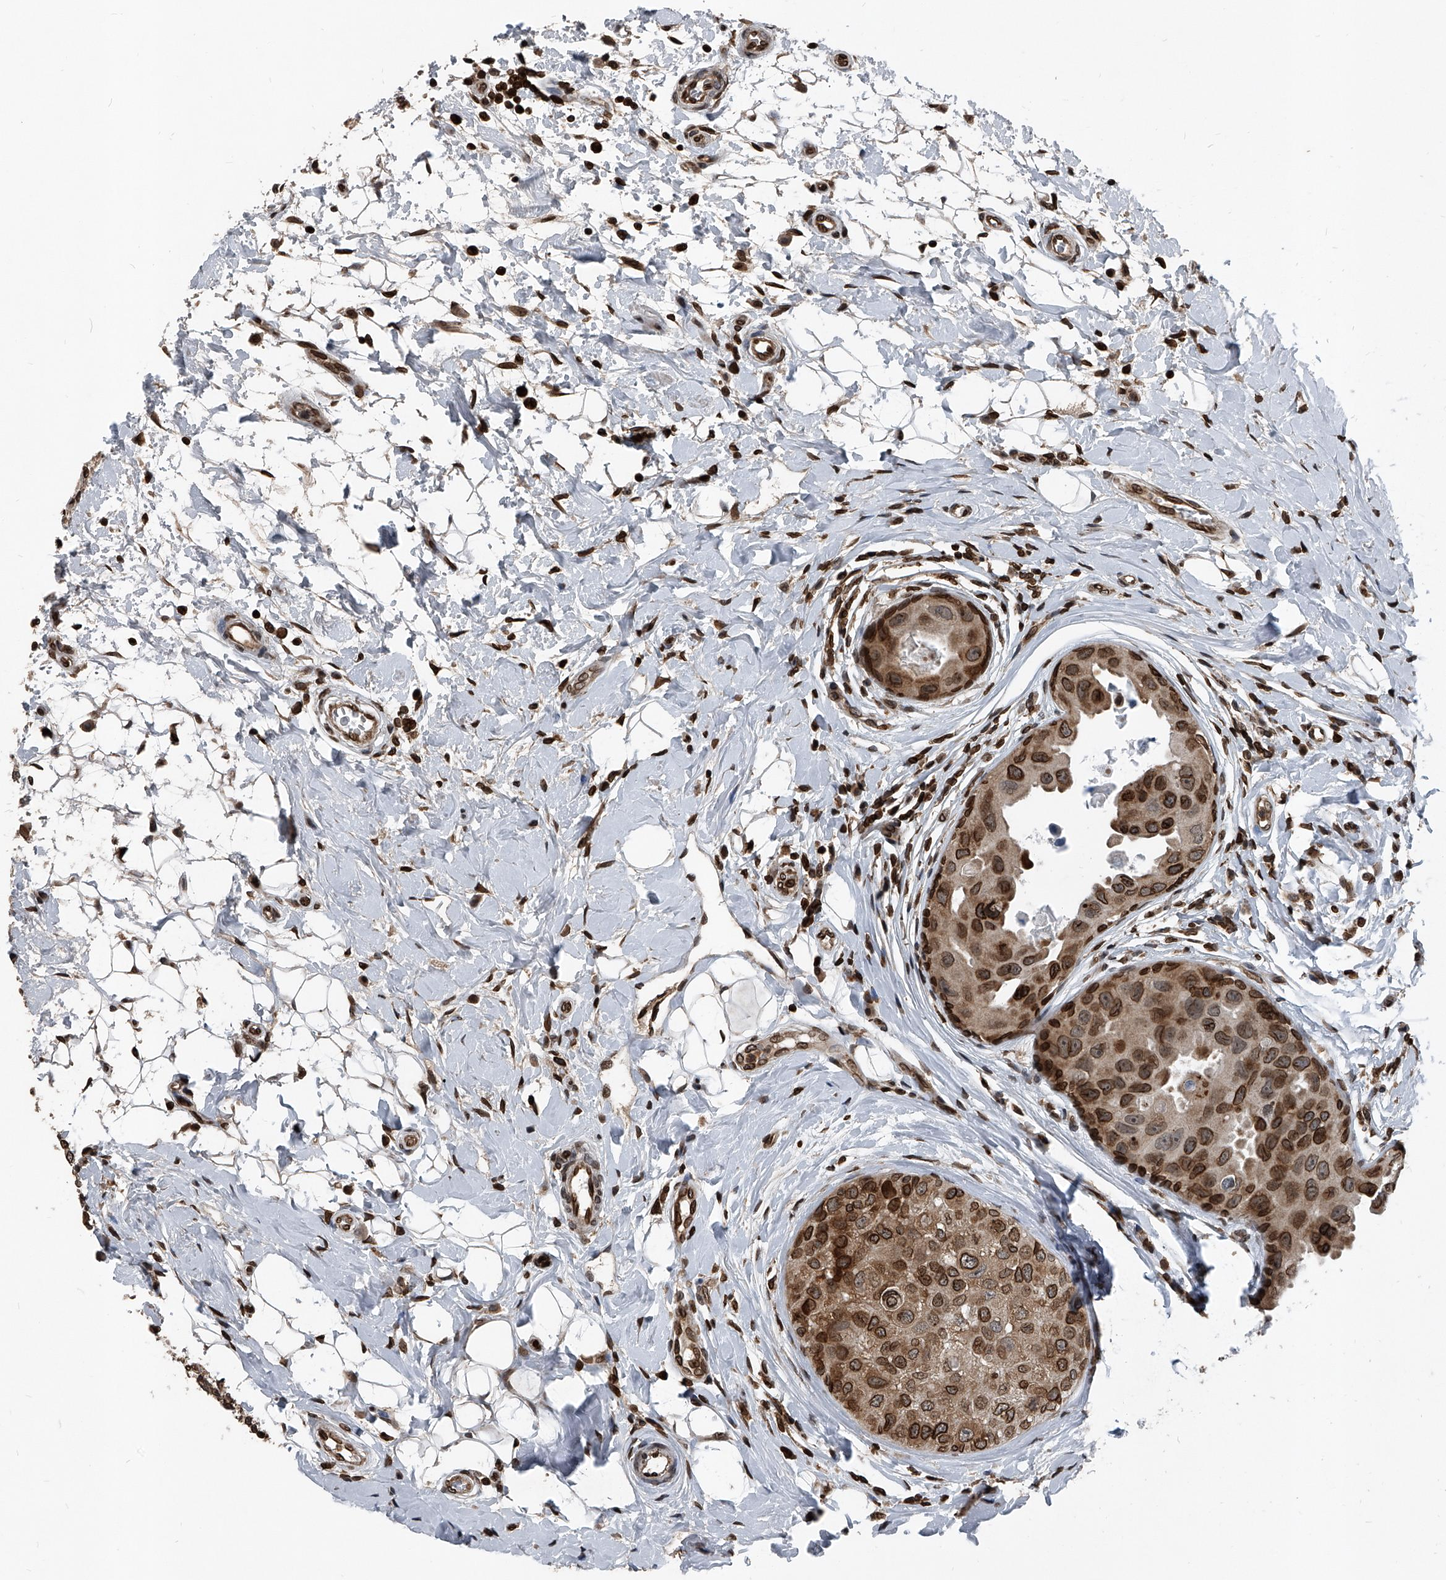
{"staining": {"intensity": "moderate", "quantity": ">75%", "location": "cytoplasmic/membranous,nuclear"}, "tissue": "breast cancer", "cell_type": "Tumor cells", "image_type": "cancer", "snomed": [{"axis": "morphology", "description": "Duct carcinoma"}, {"axis": "topography", "description": "Breast"}], "caption": "A histopathology image showing moderate cytoplasmic/membranous and nuclear expression in approximately >75% of tumor cells in breast cancer (invasive ductal carcinoma), as visualized by brown immunohistochemical staining.", "gene": "PHF20", "patient": {"sex": "female", "age": 27}}